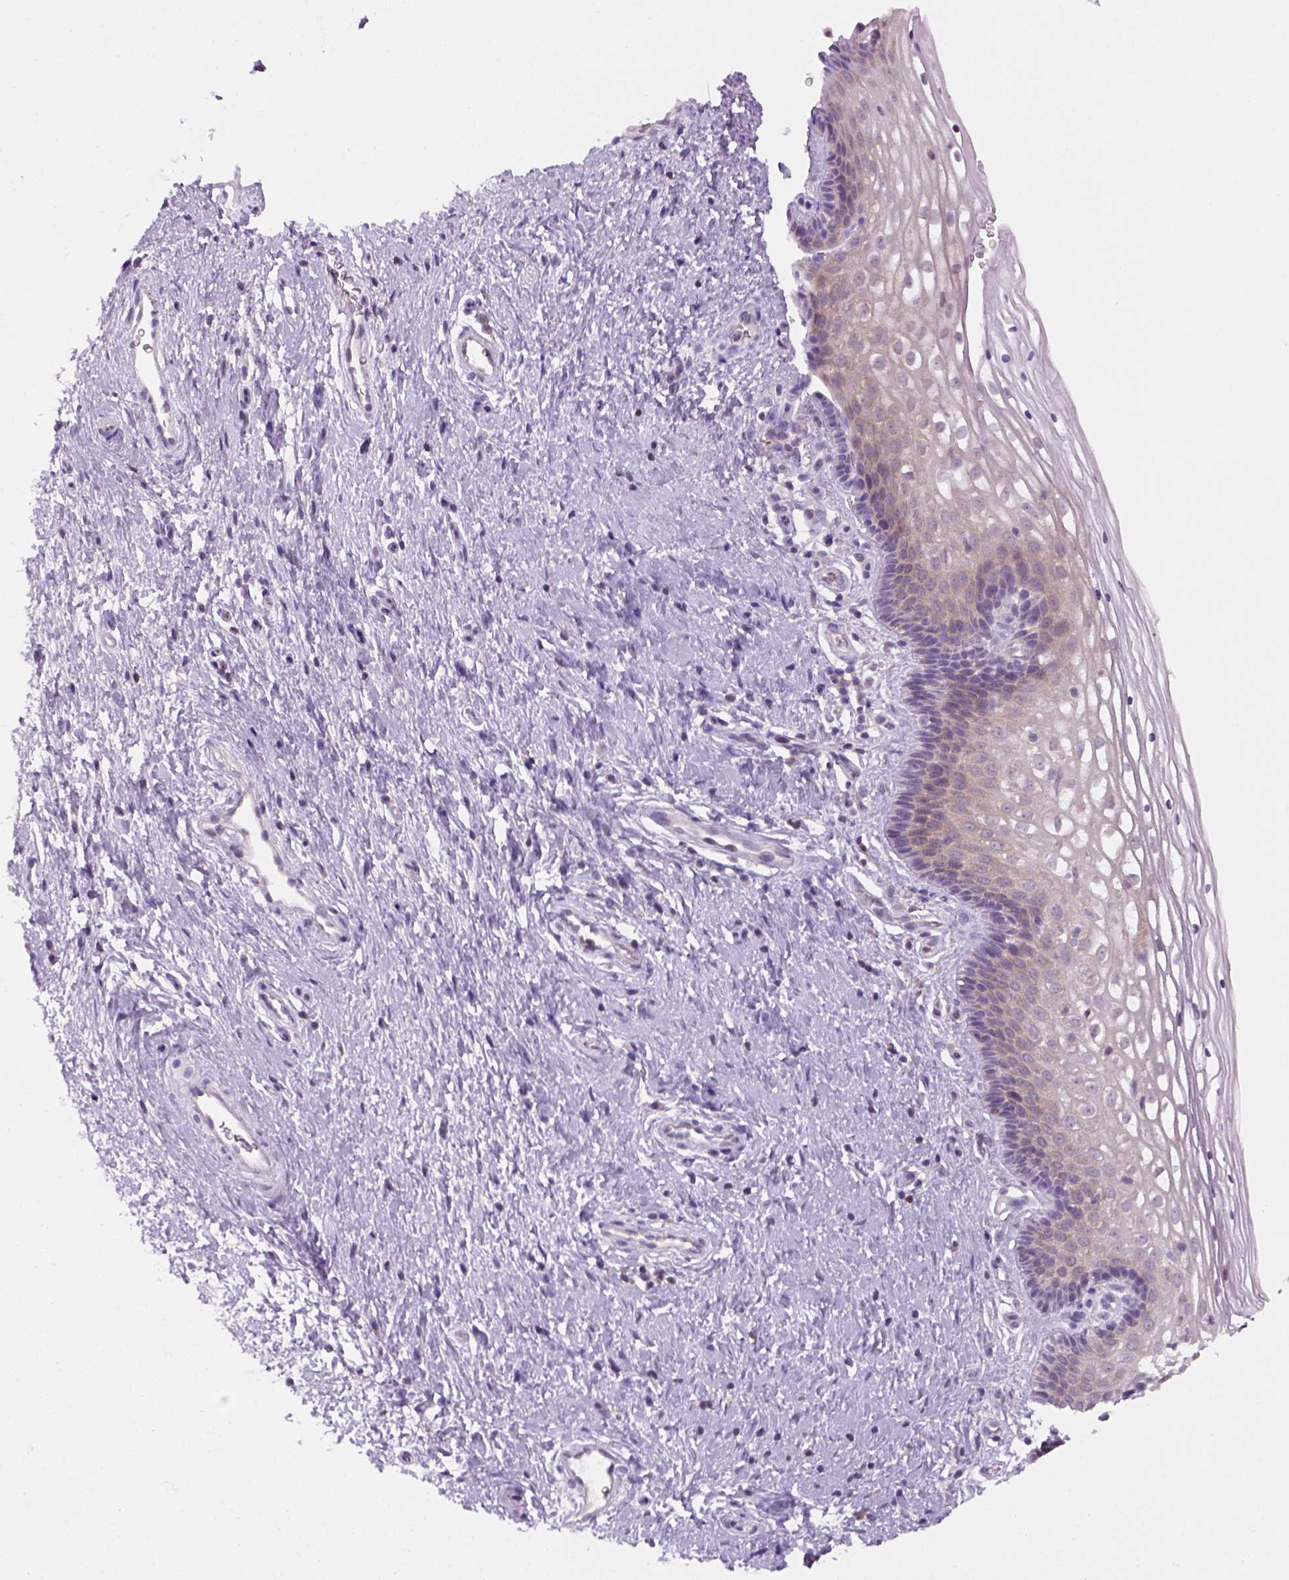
{"staining": {"intensity": "strong", "quantity": ">75%", "location": "cytoplasmic/membranous"}, "tissue": "cervix", "cell_type": "Glandular cells", "image_type": "normal", "snomed": [{"axis": "morphology", "description": "Normal tissue, NOS"}, {"axis": "topography", "description": "Cervix"}], "caption": "Immunohistochemical staining of benign cervix reveals high levels of strong cytoplasmic/membranous positivity in about >75% of glandular cells. (IHC, brightfield microscopy, high magnification).", "gene": "GOT1", "patient": {"sex": "female", "age": 34}}